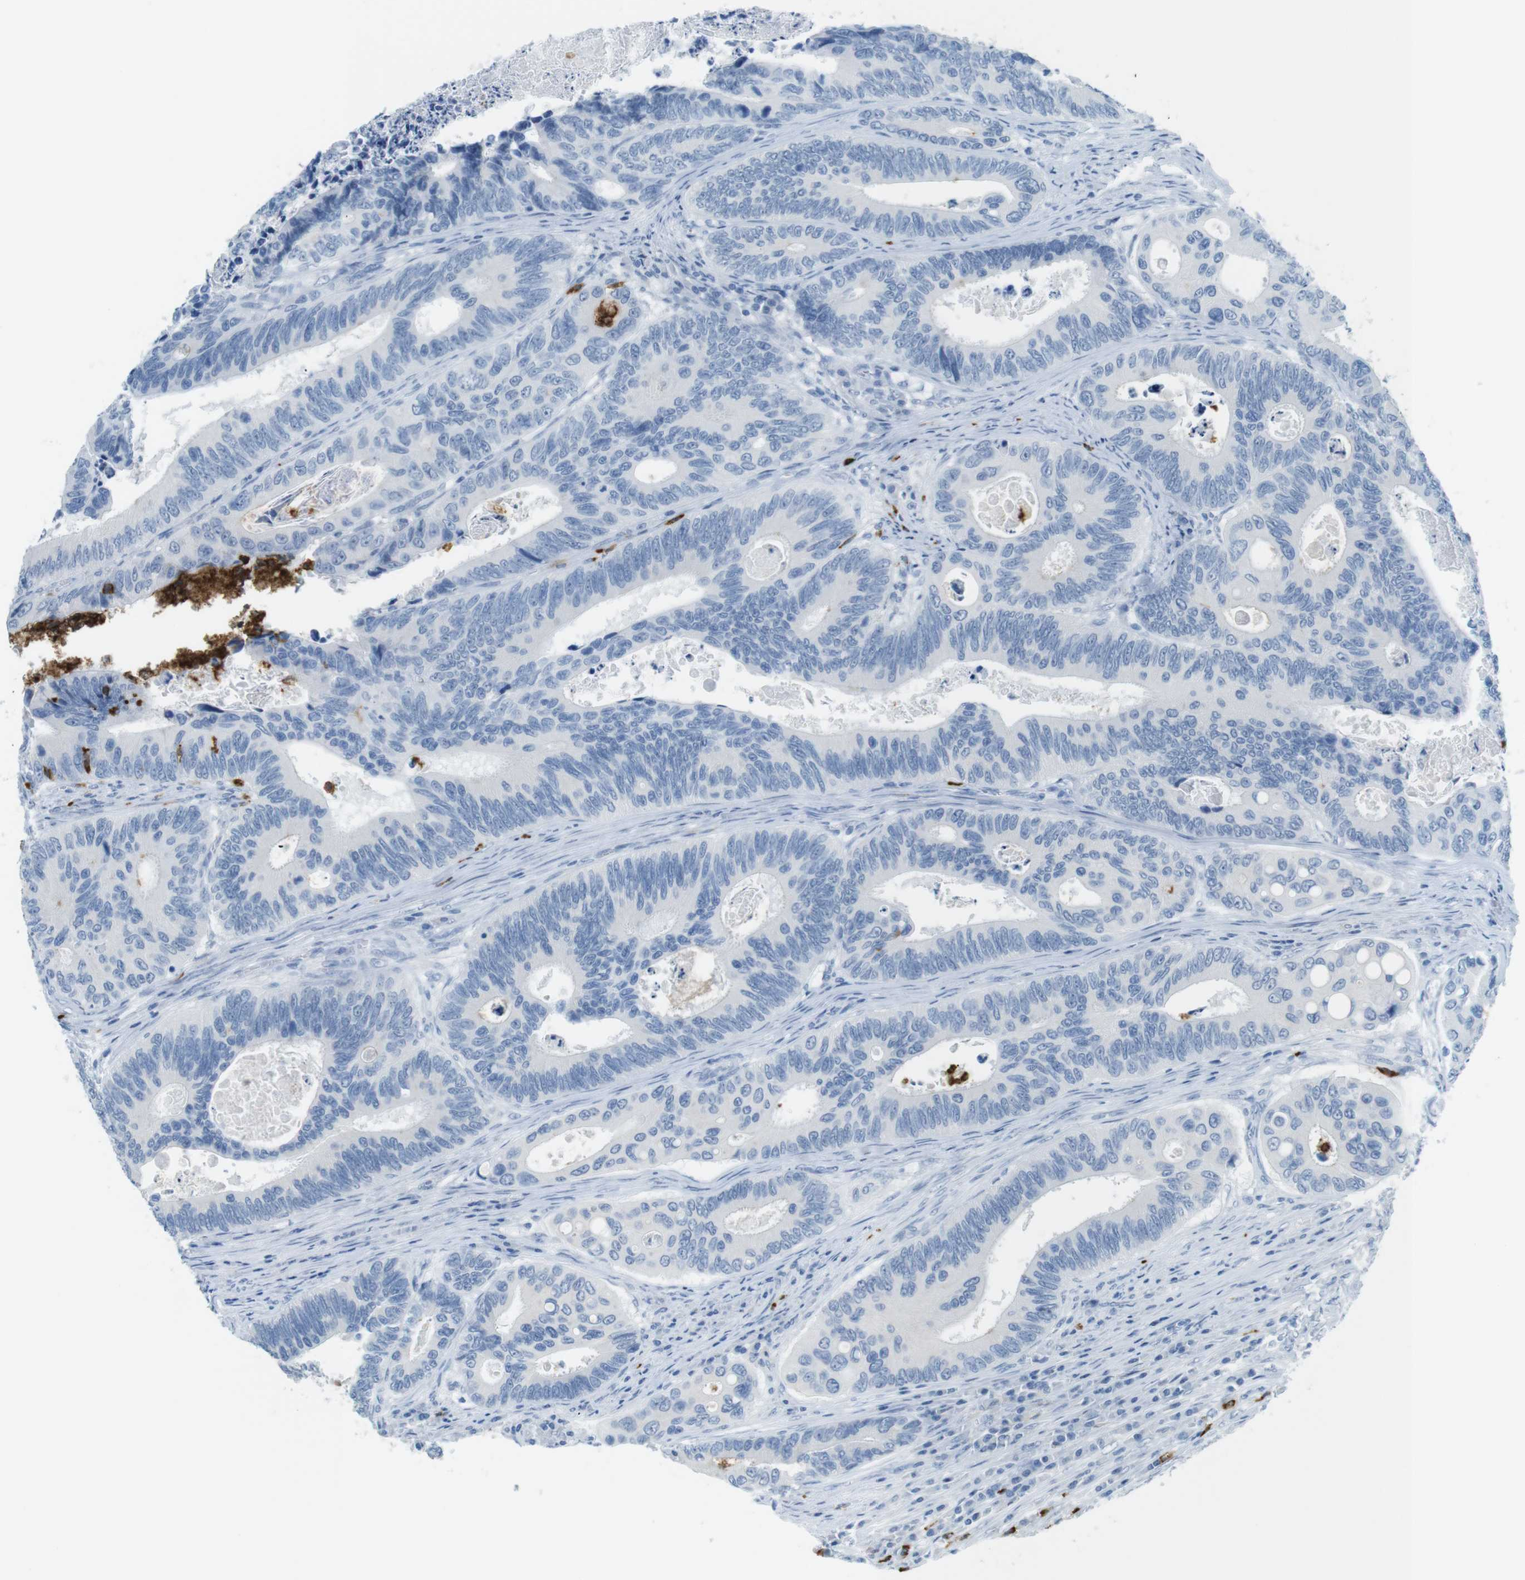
{"staining": {"intensity": "negative", "quantity": "none", "location": "none"}, "tissue": "colorectal cancer", "cell_type": "Tumor cells", "image_type": "cancer", "snomed": [{"axis": "morphology", "description": "Inflammation, NOS"}, {"axis": "morphology", "description": "Adenocarcinoma, NOS"}, {"axis": "topography", "description": "Colon"}], "caption": "This is an immunohistochemistry photomicrograph of colorectal cancer. There is no positivity in tumor cells.", "gene": "MCEMP1", "patient": {"sex": "male", "age": 72}}